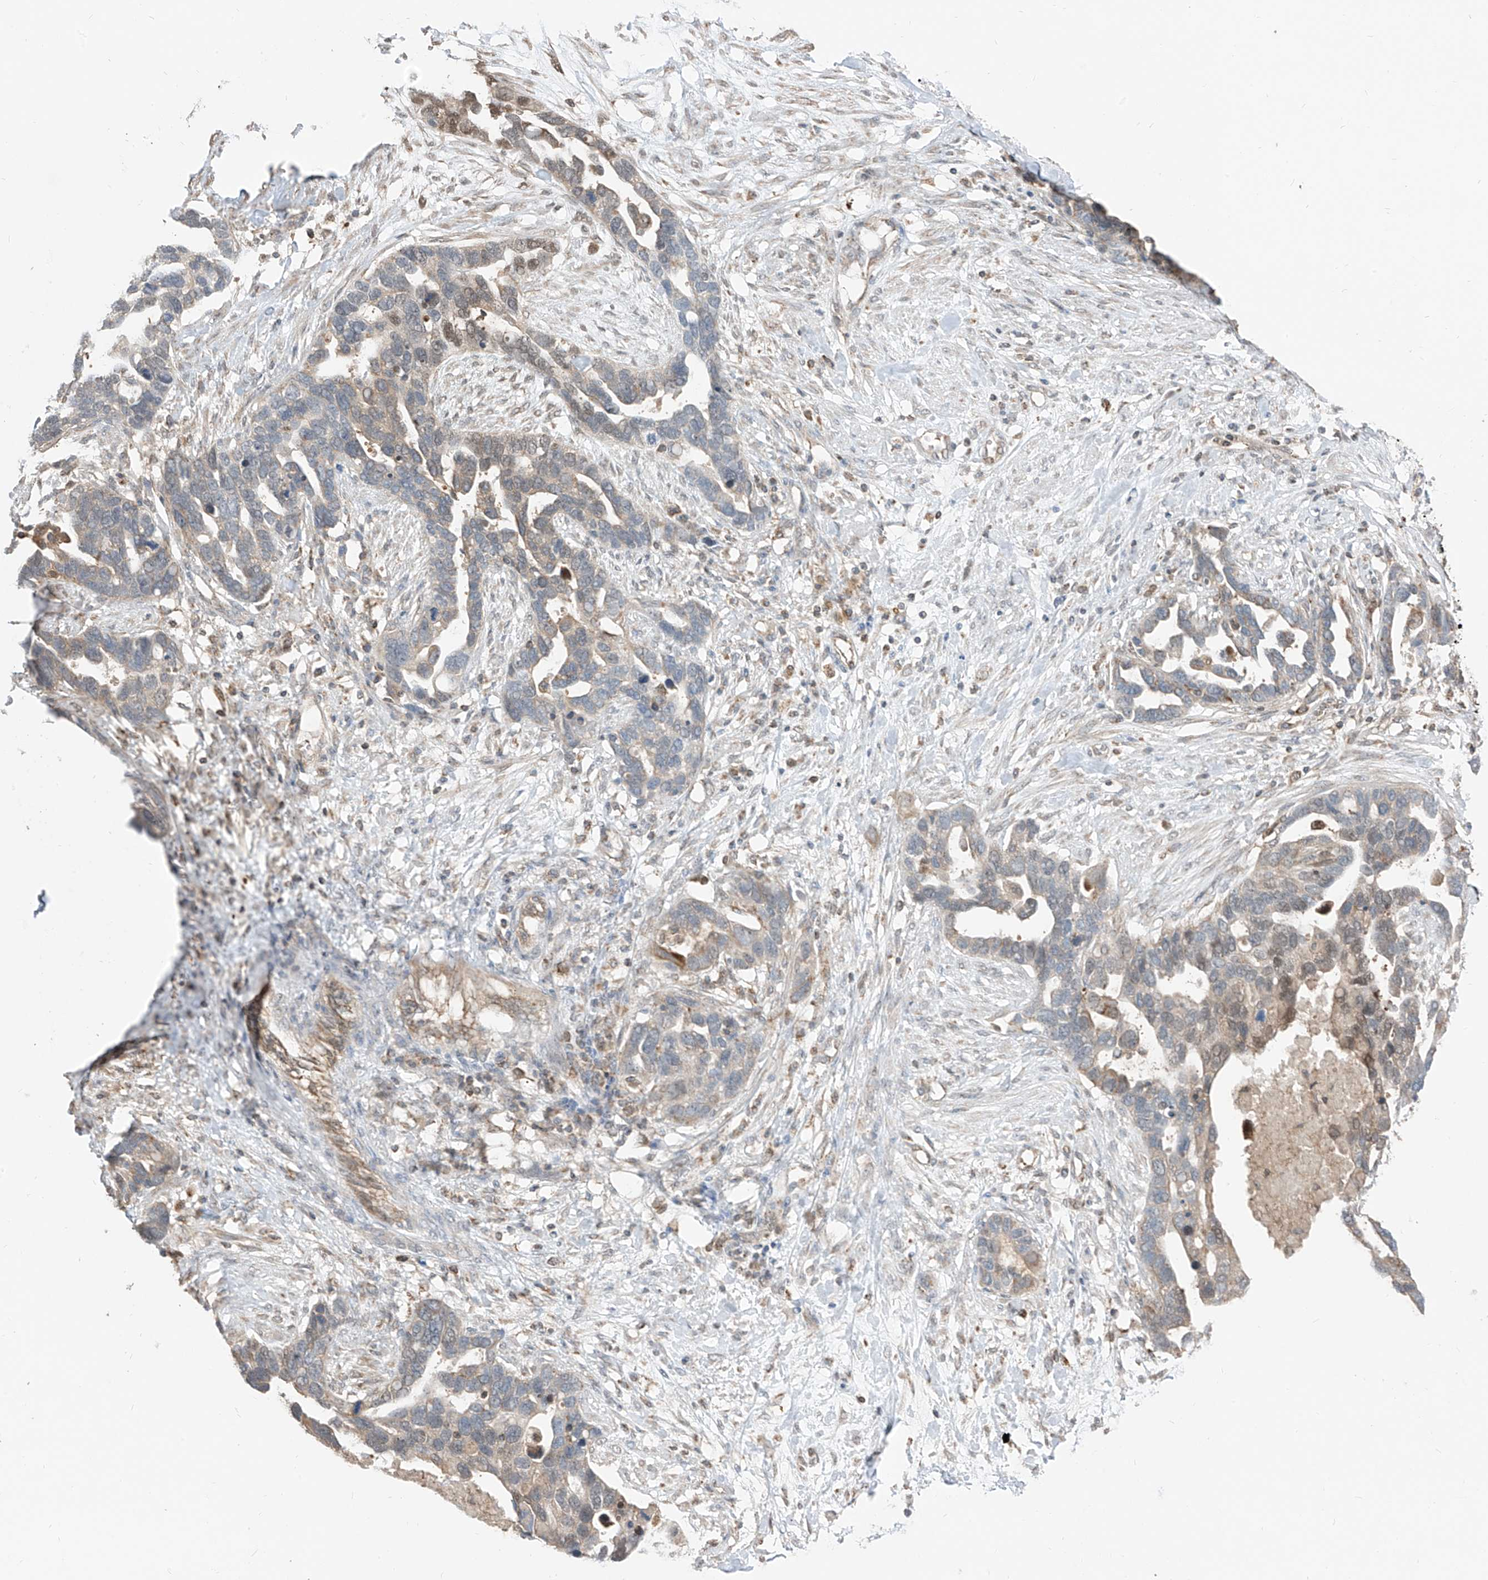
{"staining": {"intensity": "weak", "quantity": "<25%", "location": "cytoplasmic/membranous"}, "tissue": "ovarian cancer", "cell_type": "Tumor cells", "image_type": "cancer", "snomed": [{"axis": "morphology", "description": "Cystadenocarcinoma, serous, NOS"}, {"axis": "topography", "description": "Ovary"}], "caption": "This is an IHC histopathology image of human ovarian serous cystadenocarcinoma. There is no positivity in tumor cells.", "gene": "ETHE1", "patient": {"sex": "female", "age": 54}}